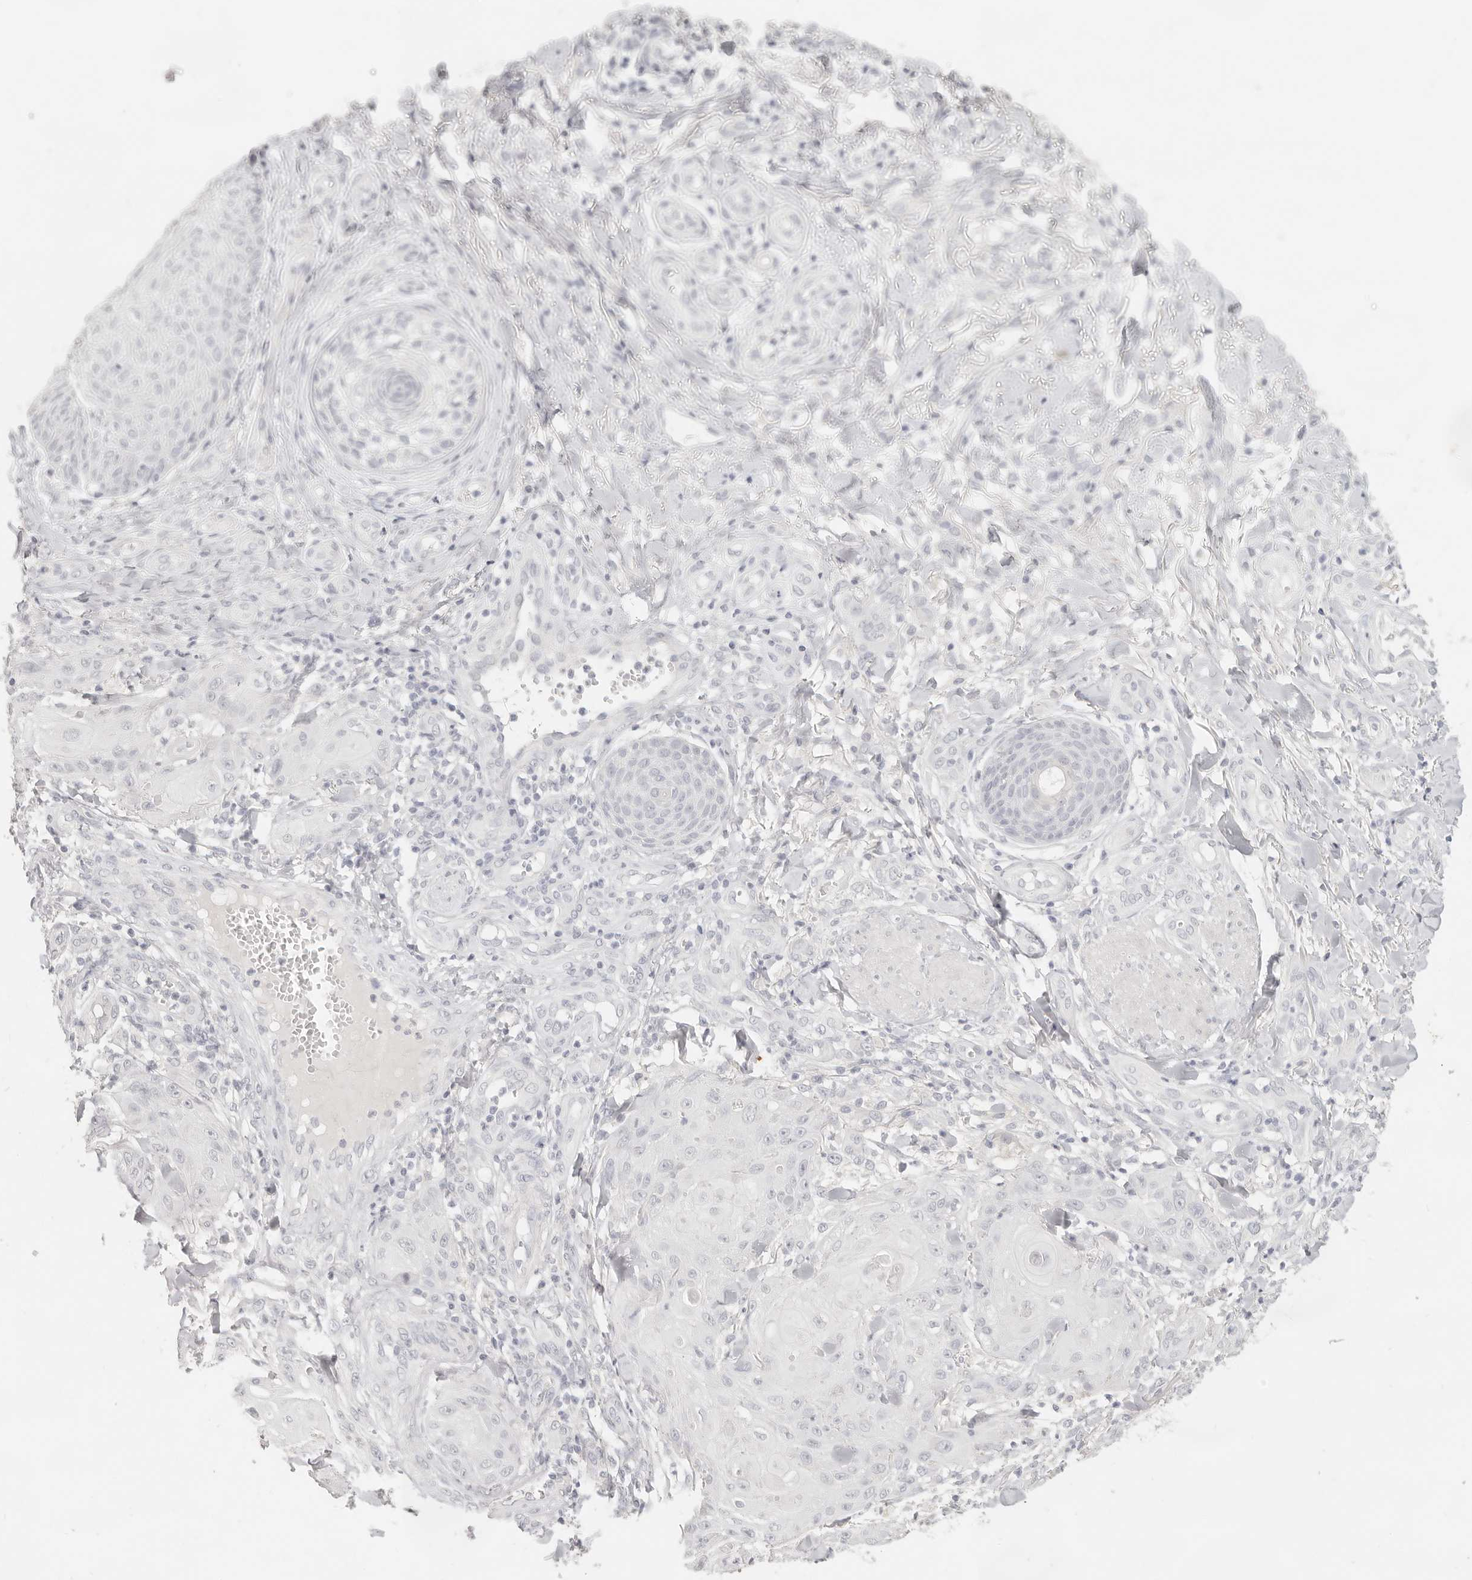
{"staining": {"intensity": "negative", "quantity": "none", "location": "none"}, "tissue": "skin cancer", "cell_type": "Tumor cells", "image_type": "cancer", "snomed": [{"axis": "morphology", "description": "Squamous cell carcinoma, NOS"}, {"axis": "topography", "description": "Skin"}], "caption": "IHC of skin cancer (squamous cell carcinoma) exhibits no expression in tumor cells.", "gene": "EPCAM", "patient": {"sex": "male", "age": 74}}